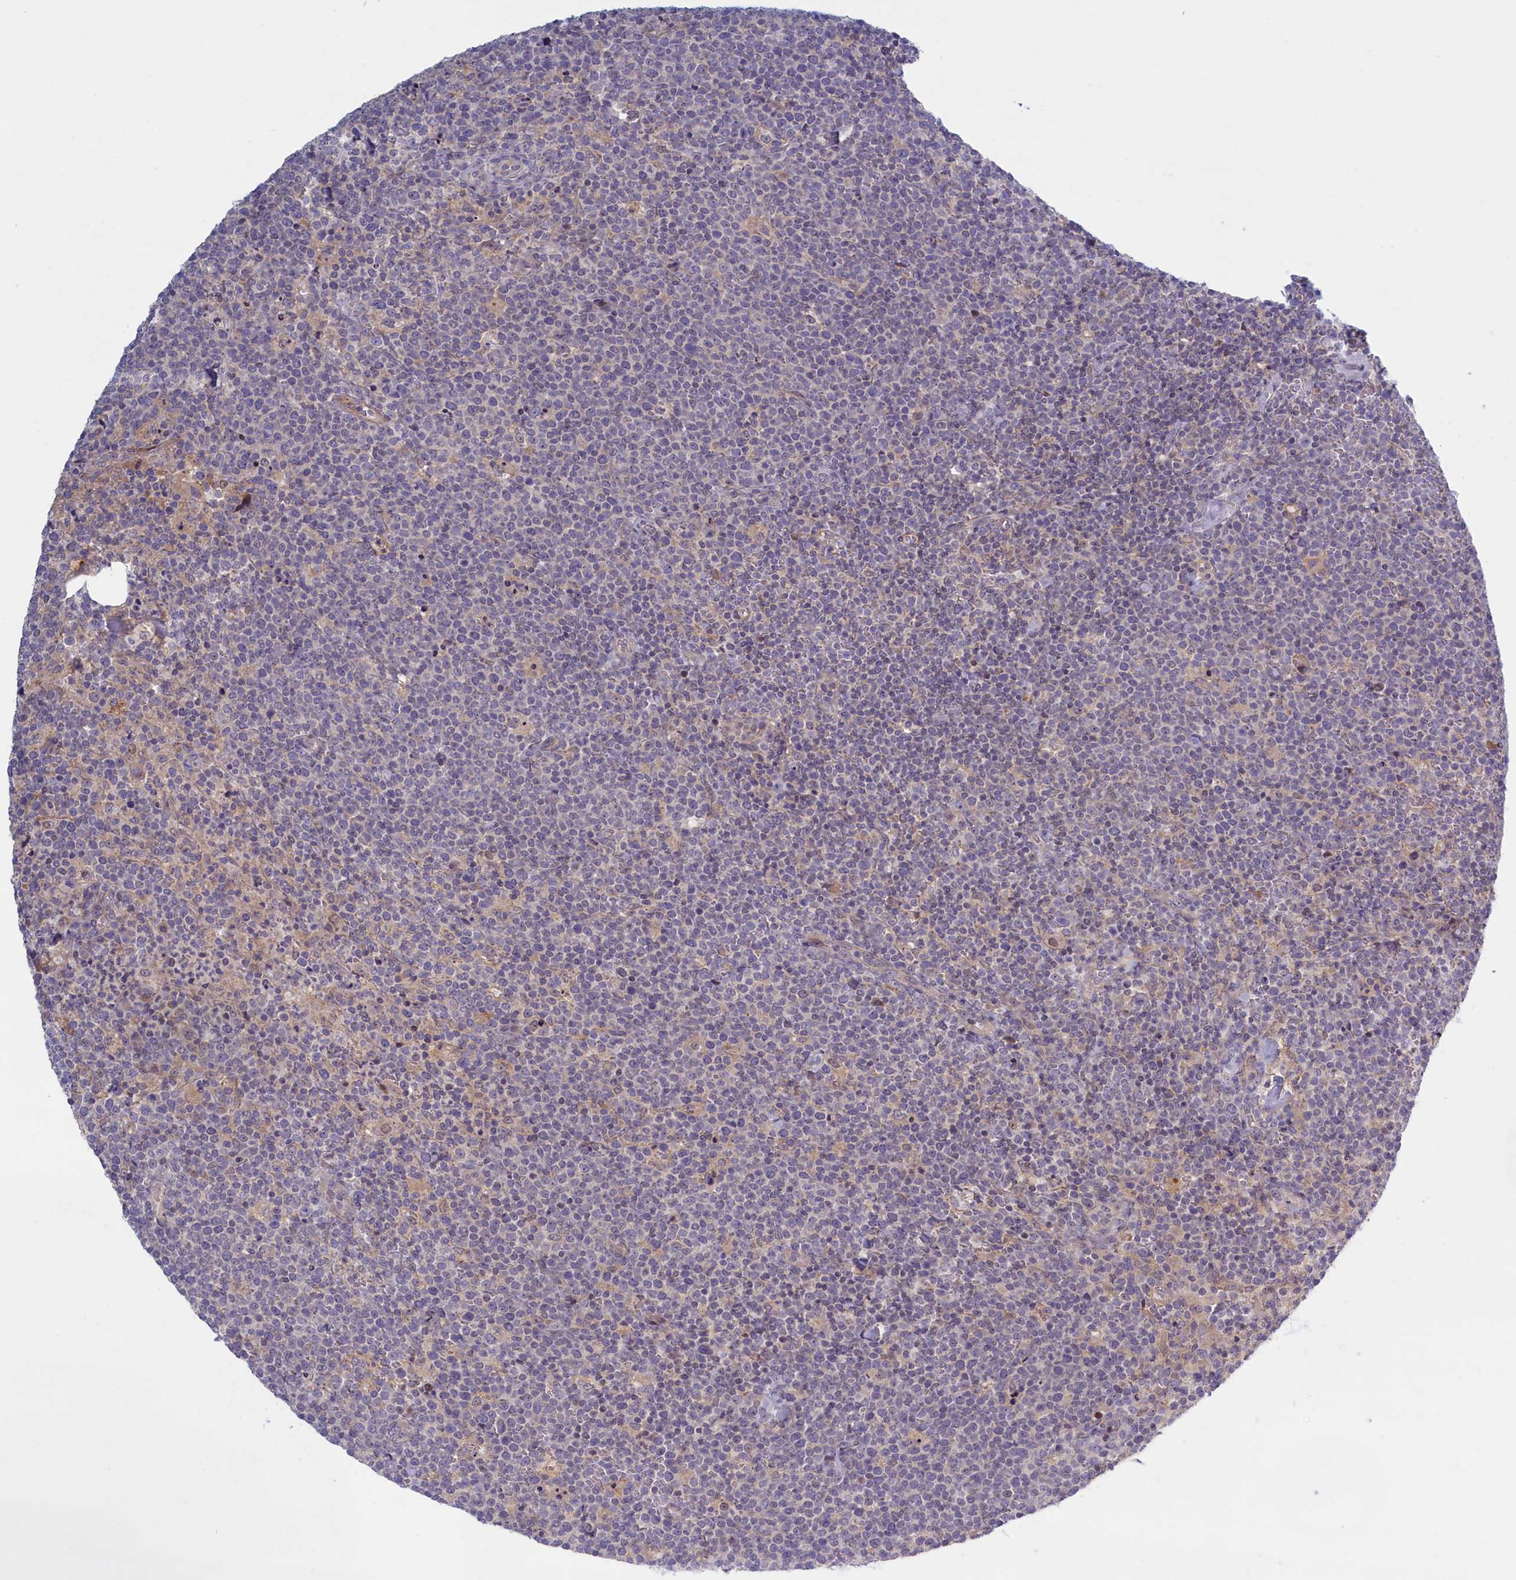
{"staining": {"intensity": "negative", "quantity": "none", "location": "none"}, "tissue": "lymphoma", "cell_type": "Tumor cells", "image_type": "cancer", "snomed": [{"axis": "morphology", "description": "Malignant lymphoma, non-Hodgkin's type, High grade"}, {"axis": "topography", "description": "Lymph node"}], "caption": "There is no significant positivity in tumor cells of high-grade malignant lymphoma, non-Hodgkin's type. (DAB (3,3'-diaminobenzidine) immunohistochemistry (IHC) with hematoxylin counter stain).", "gene": "TRPM4", "patient": {"sex": "male", "age": 61}}